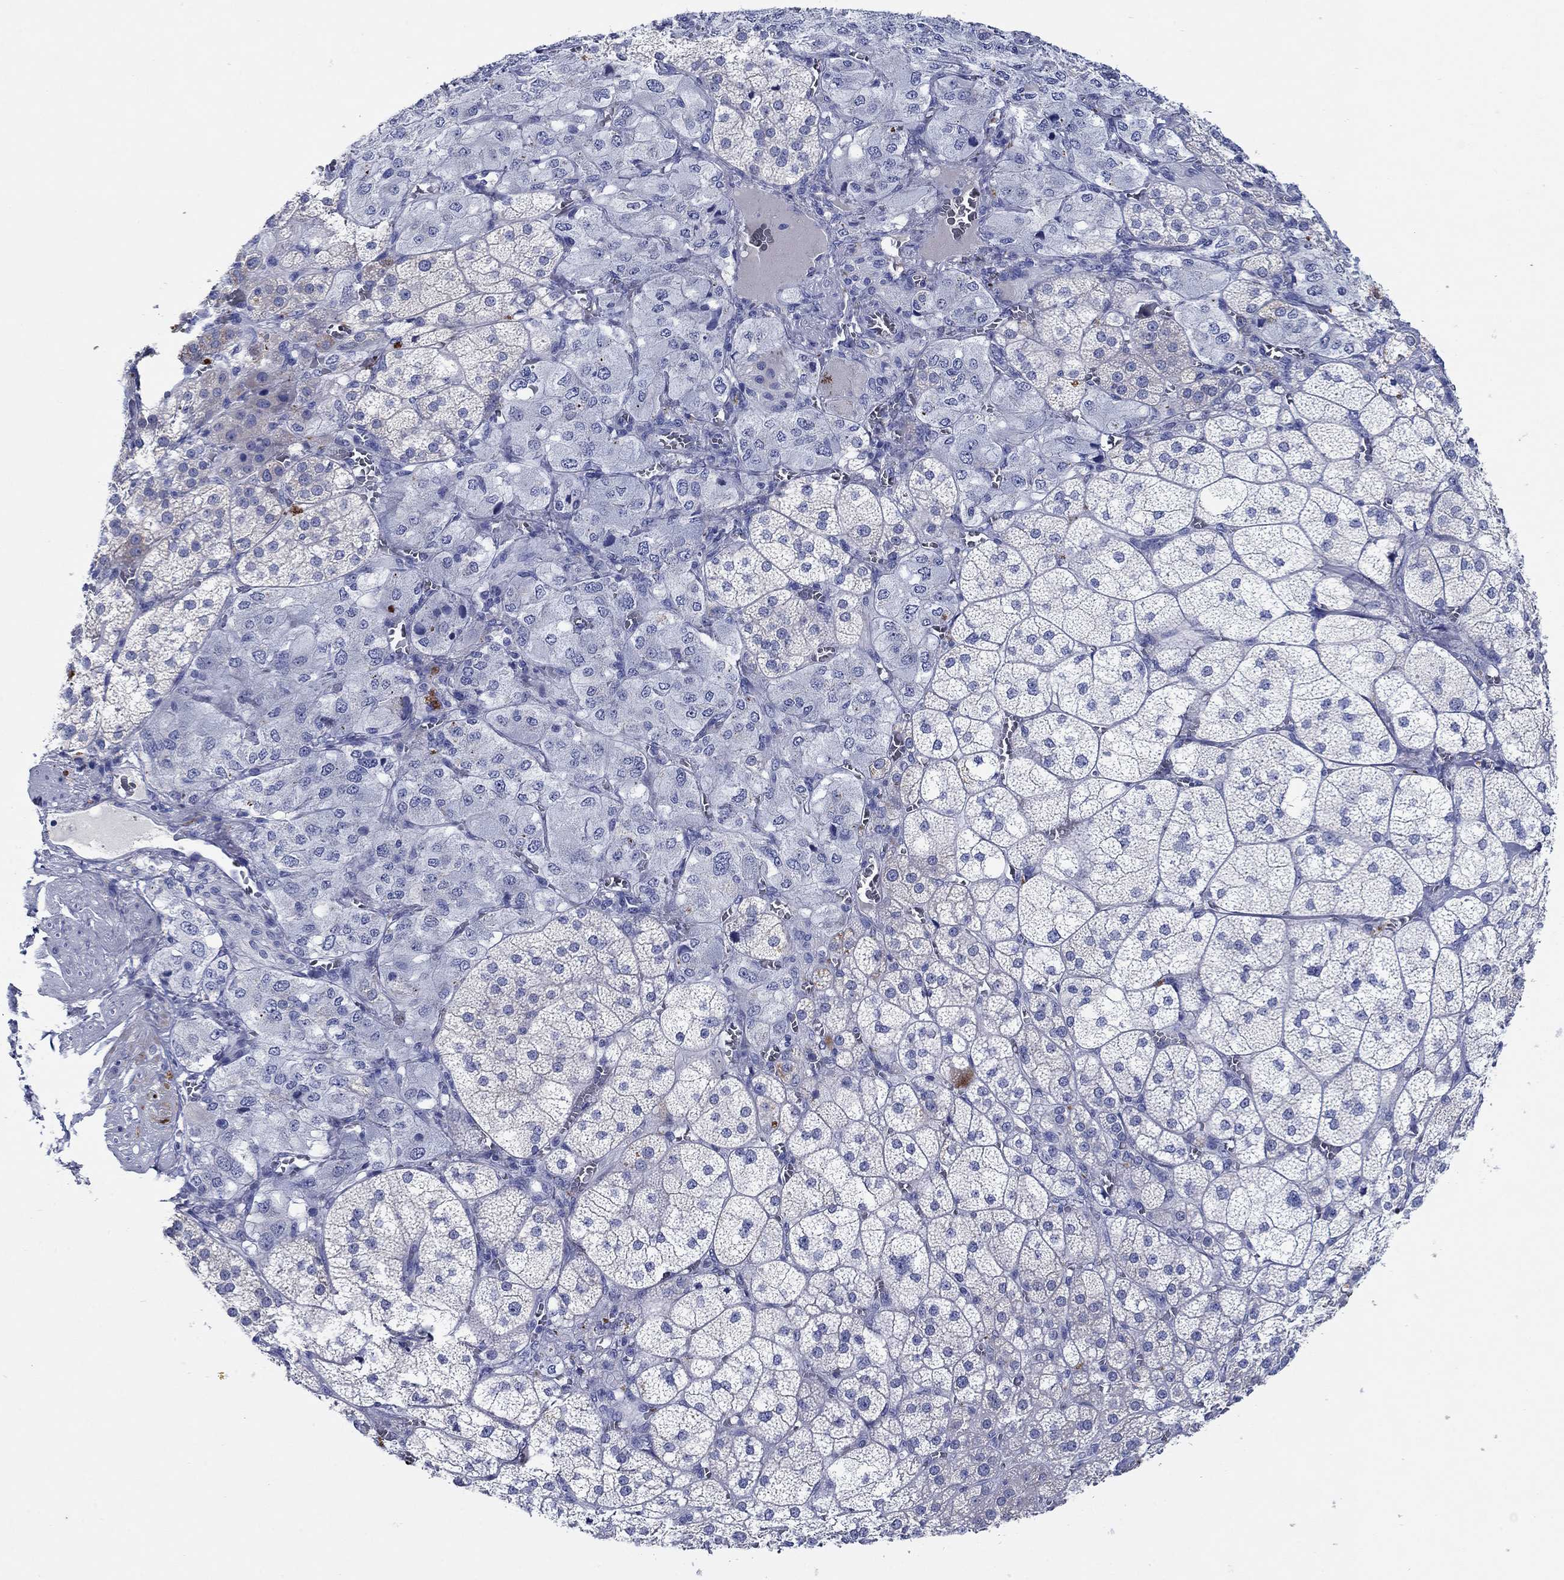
{"staining": {"intensity": "negative", "quantity": "none", "location": "none"}, "tissue": "adrenal gland", "cell_type": "Glandular cells", "image_type": "normal", "snomed": [{"axis": "morphology", "description": "Normal tissue, NOS"}, {"axis": "topography", "description": "Adrenal gland"}], "caption": "The photomicrograph demonstrates no significant expression in glandular cells of adrenal gland.", "gene": "ENSG00000251537", "patient": {"sex": "female", "age": 60}}